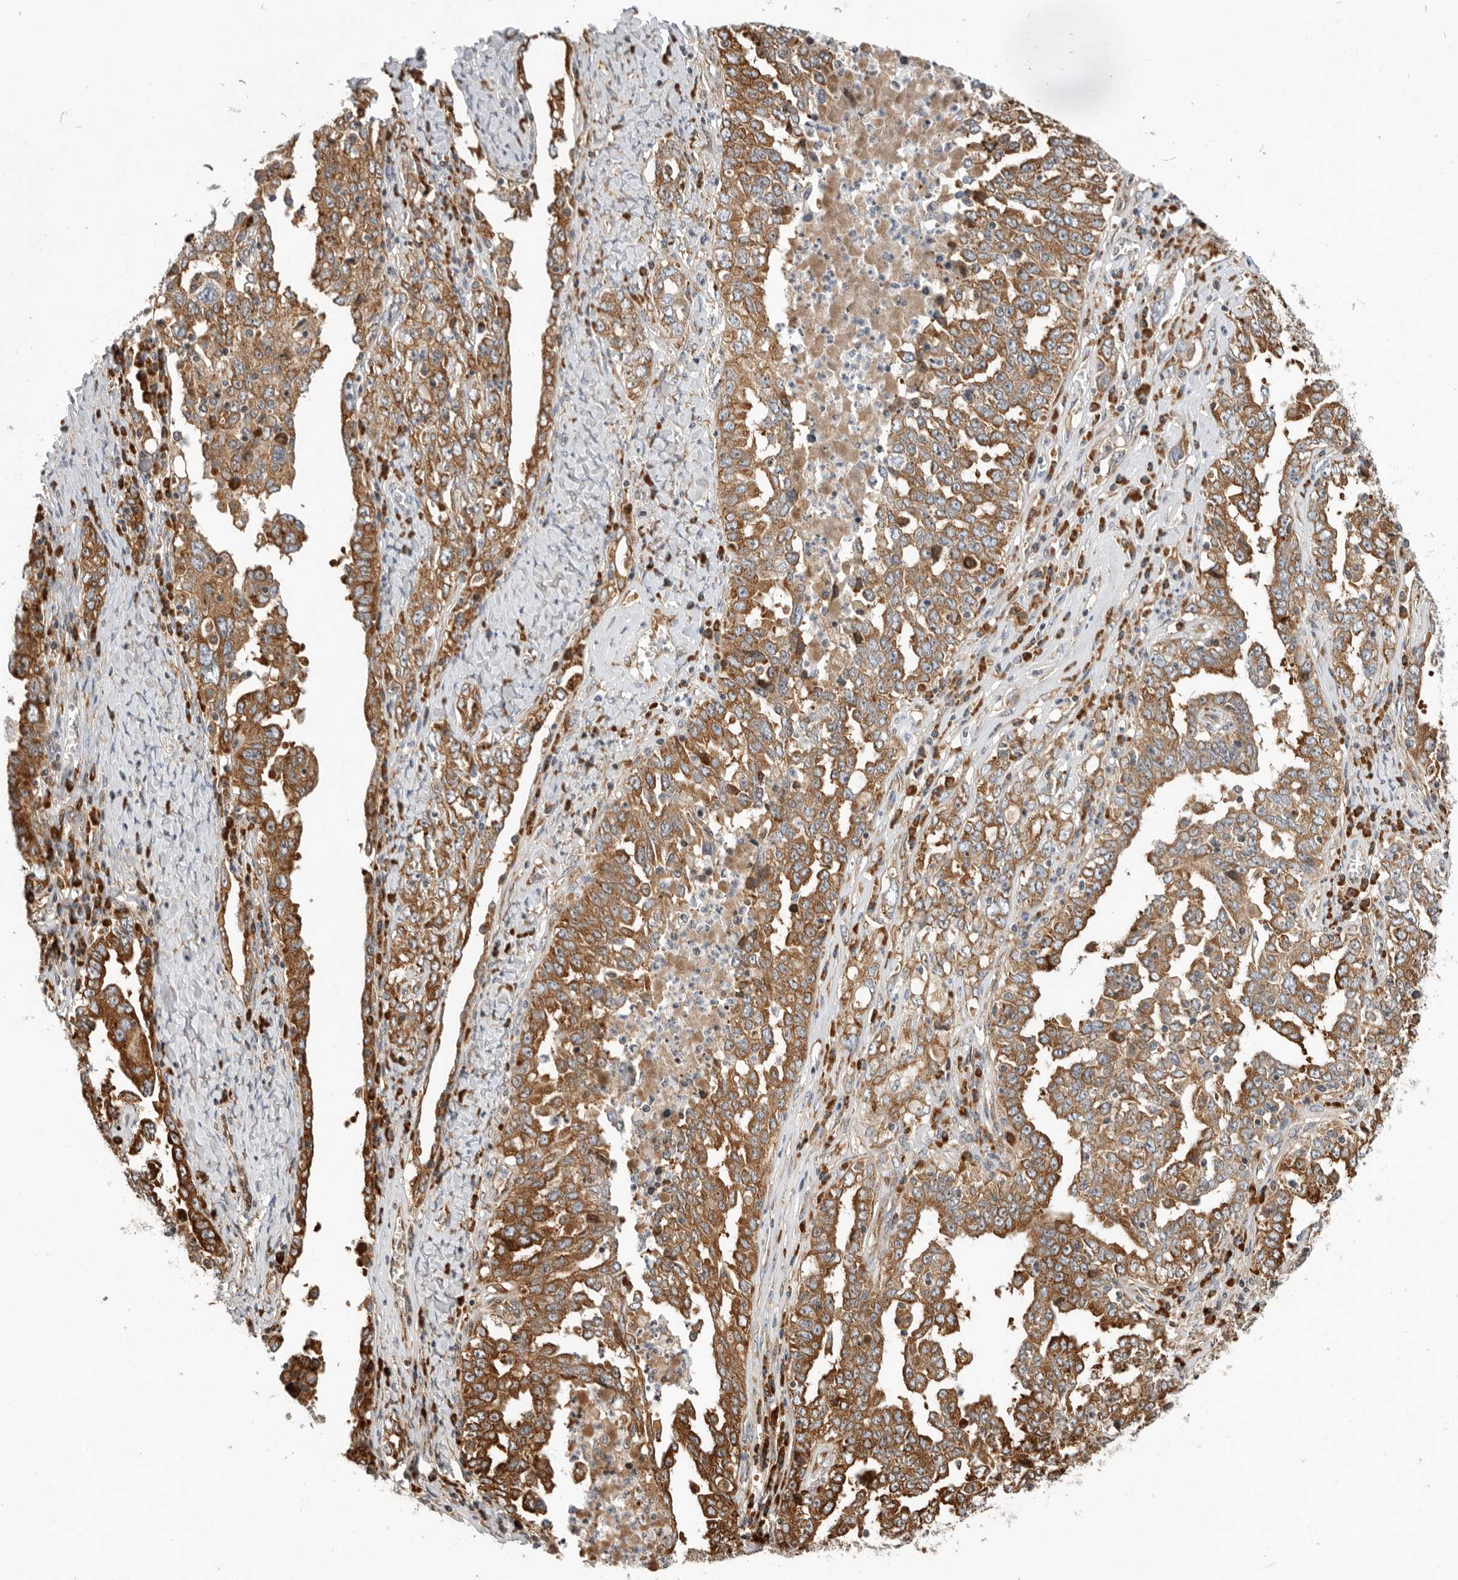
{"staining": {"intensity": "moderate", "quantity": ">75%", "location": "cytoplasmic/membranous"}, "tissue": "ovarian cancer", "cell_type": "Tumor cells", "image_type": "cancer", "snomed": [{"axis": "morphology", "description": "Carcinoma, endometroid"}, {"axis": "topography", "description": "Ovary"}], "caption": "A micrograph of human ovarian cancer (endometroid carcinoma) stained for a protein shows moderate cytoplasmic/membranous brown staining in tumor cells. Nuclei are stained in blue.", "gene": "FZD3", "patient": {"sex": "female", "age": 62}}